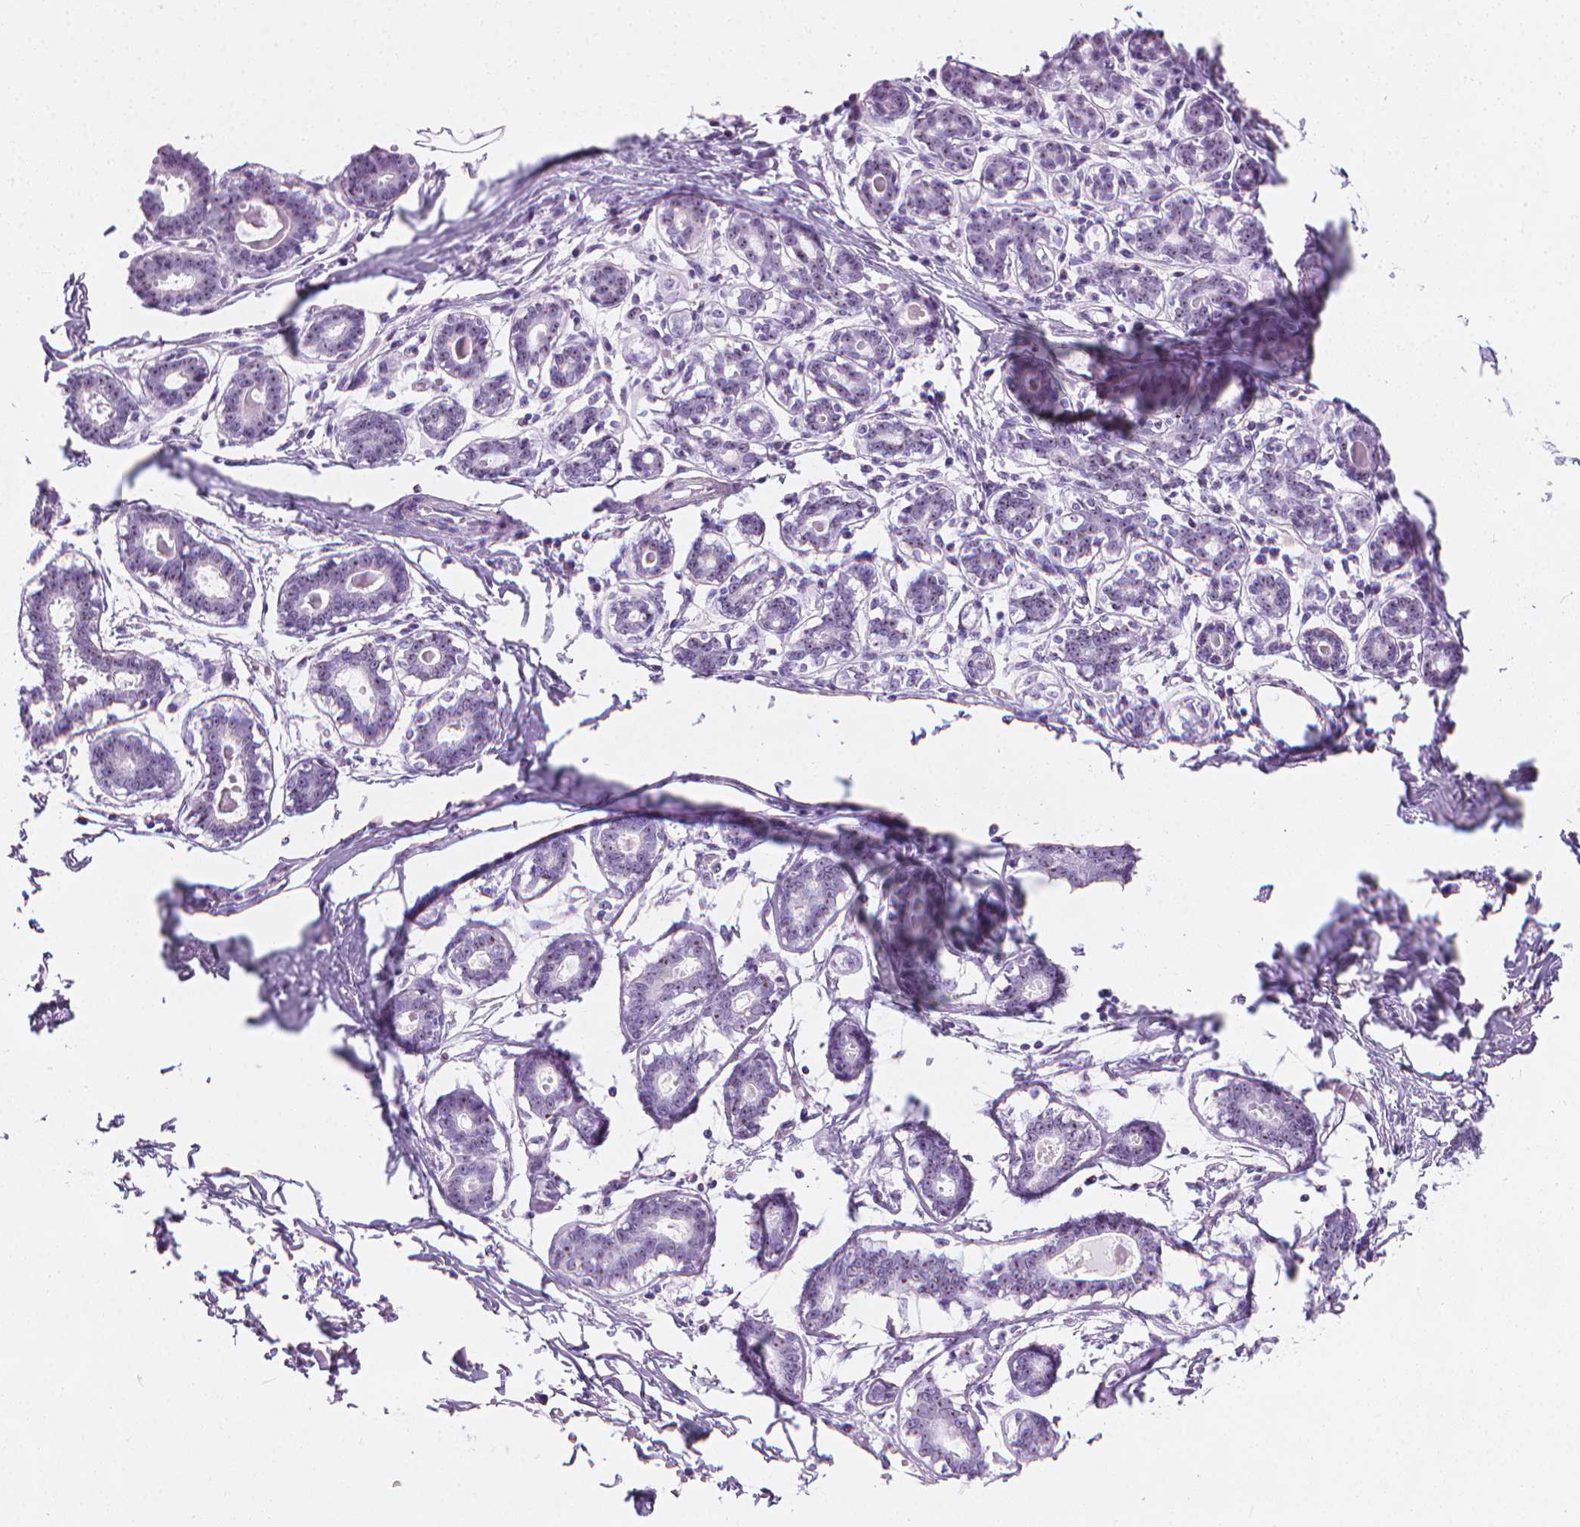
{"staining": {"intensity": "negative", "quantity": "none", "location": "none"}, "tissue": "breast", "cell_type": "Adipocytes", "image_type": "normal", "snomed": [{"axis": "morphology", "description": "Normal tissue, NOS"}, {"axis": "topography", "description": "Skin"}, {"axis": "topography", "description": "Breast"}], "caption": "A histopathology image of breast stained for a protein displays no brown staining in adipocytes.", "gene": "NOL7", "patient": {"sex": "female", "age": 43}}